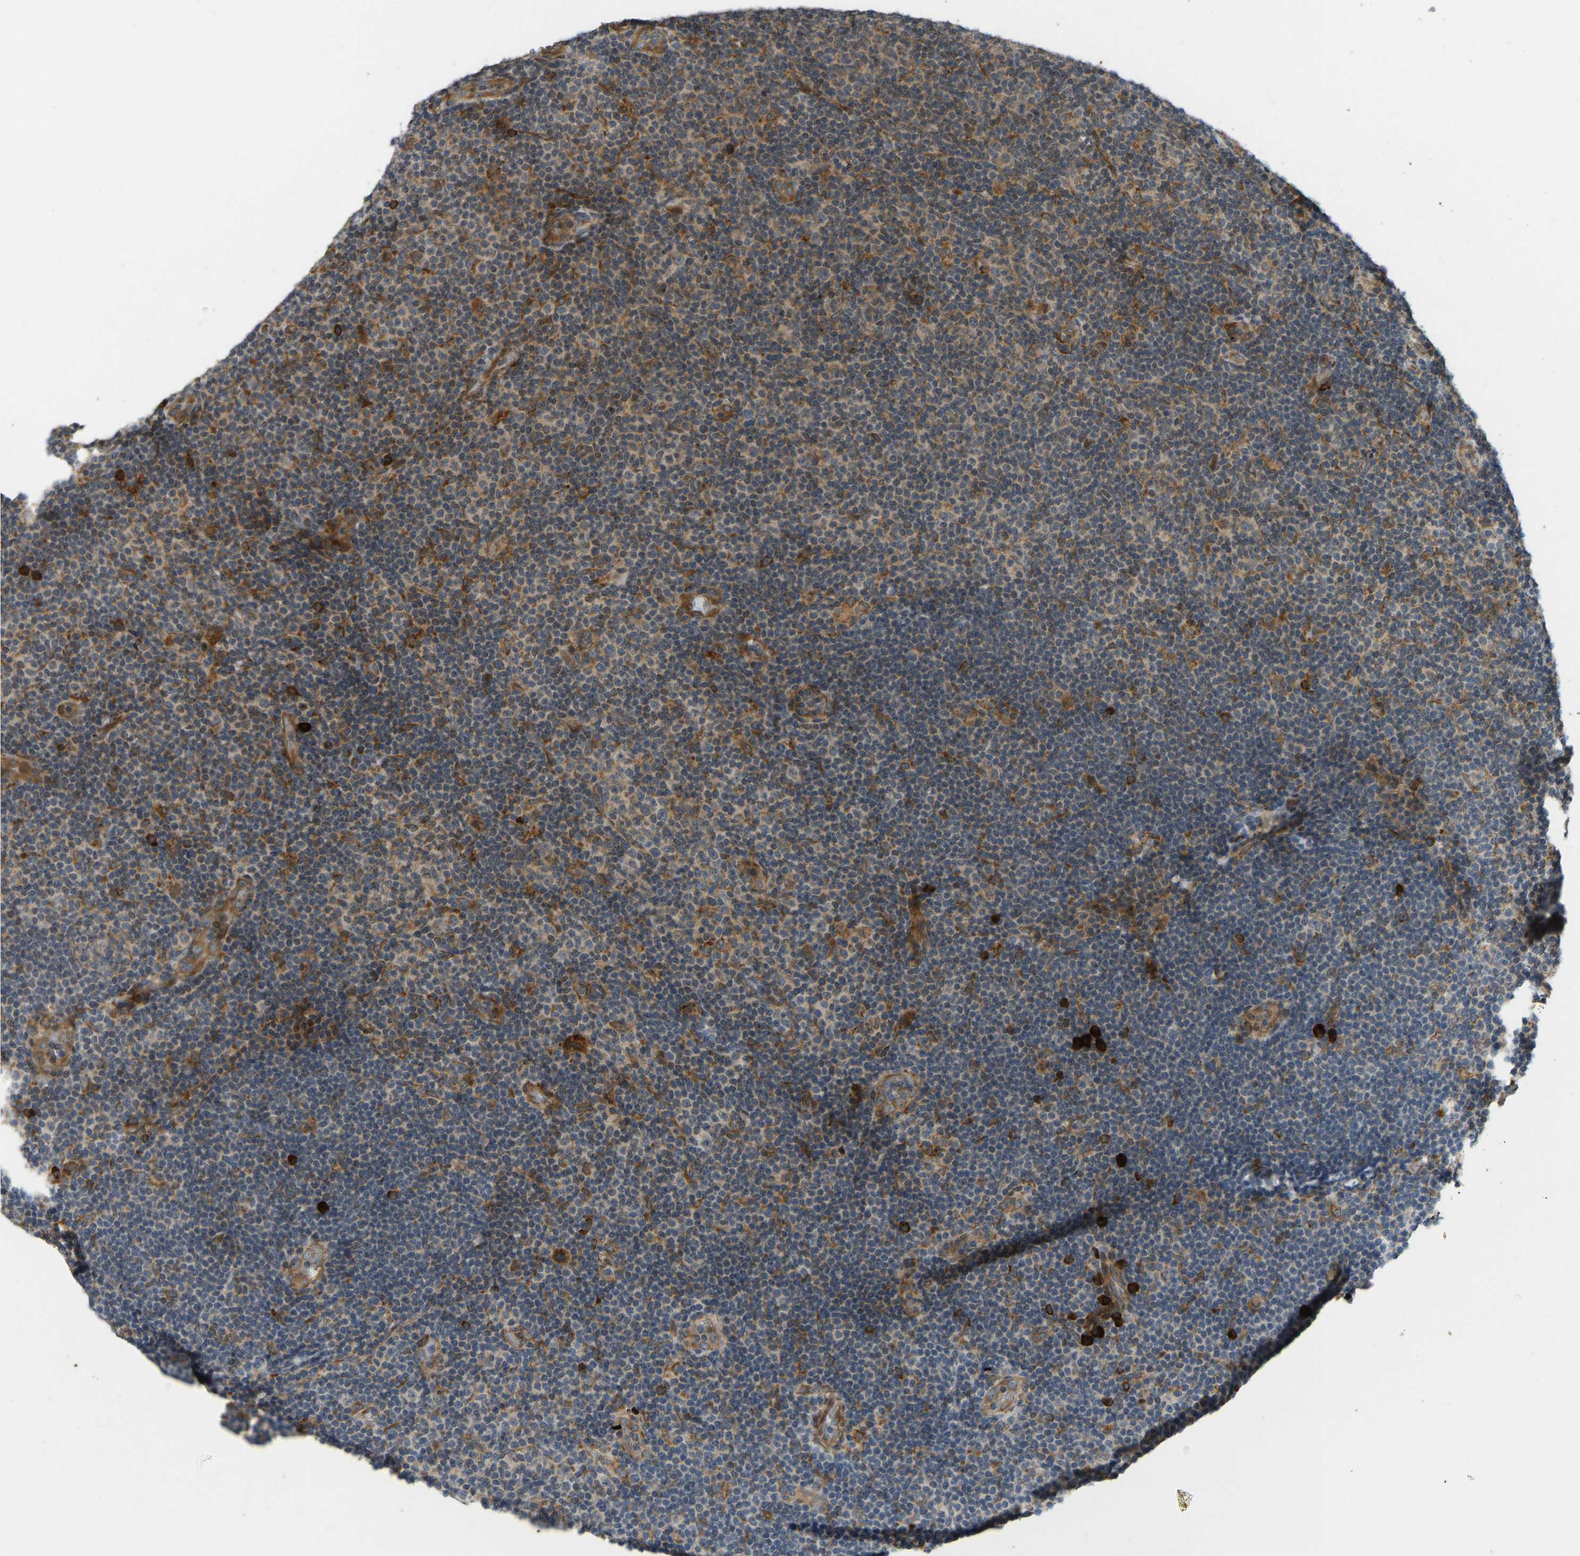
{"staining": {"intensity": "moderate", "quantity": ">75%", "location": "cytoplasmic/membranous"}, "tissue": "lymphoma", "cell_type": "Tumor cells", "image_type": "cancer", "snomed": [{"axis": "morphology", "description": "Malignant lymphoma, non-Hodgkin's type, Low grade"}, {"axis": "topography", "description": "Lymph node"}], "caption": "Moderate cytoplasmic/membranous protein positivity is seen in approximately >75% of tumor cells in lymphoma.", "gene": "RPN2", "patient": {"sex": "male", "age": 83}}